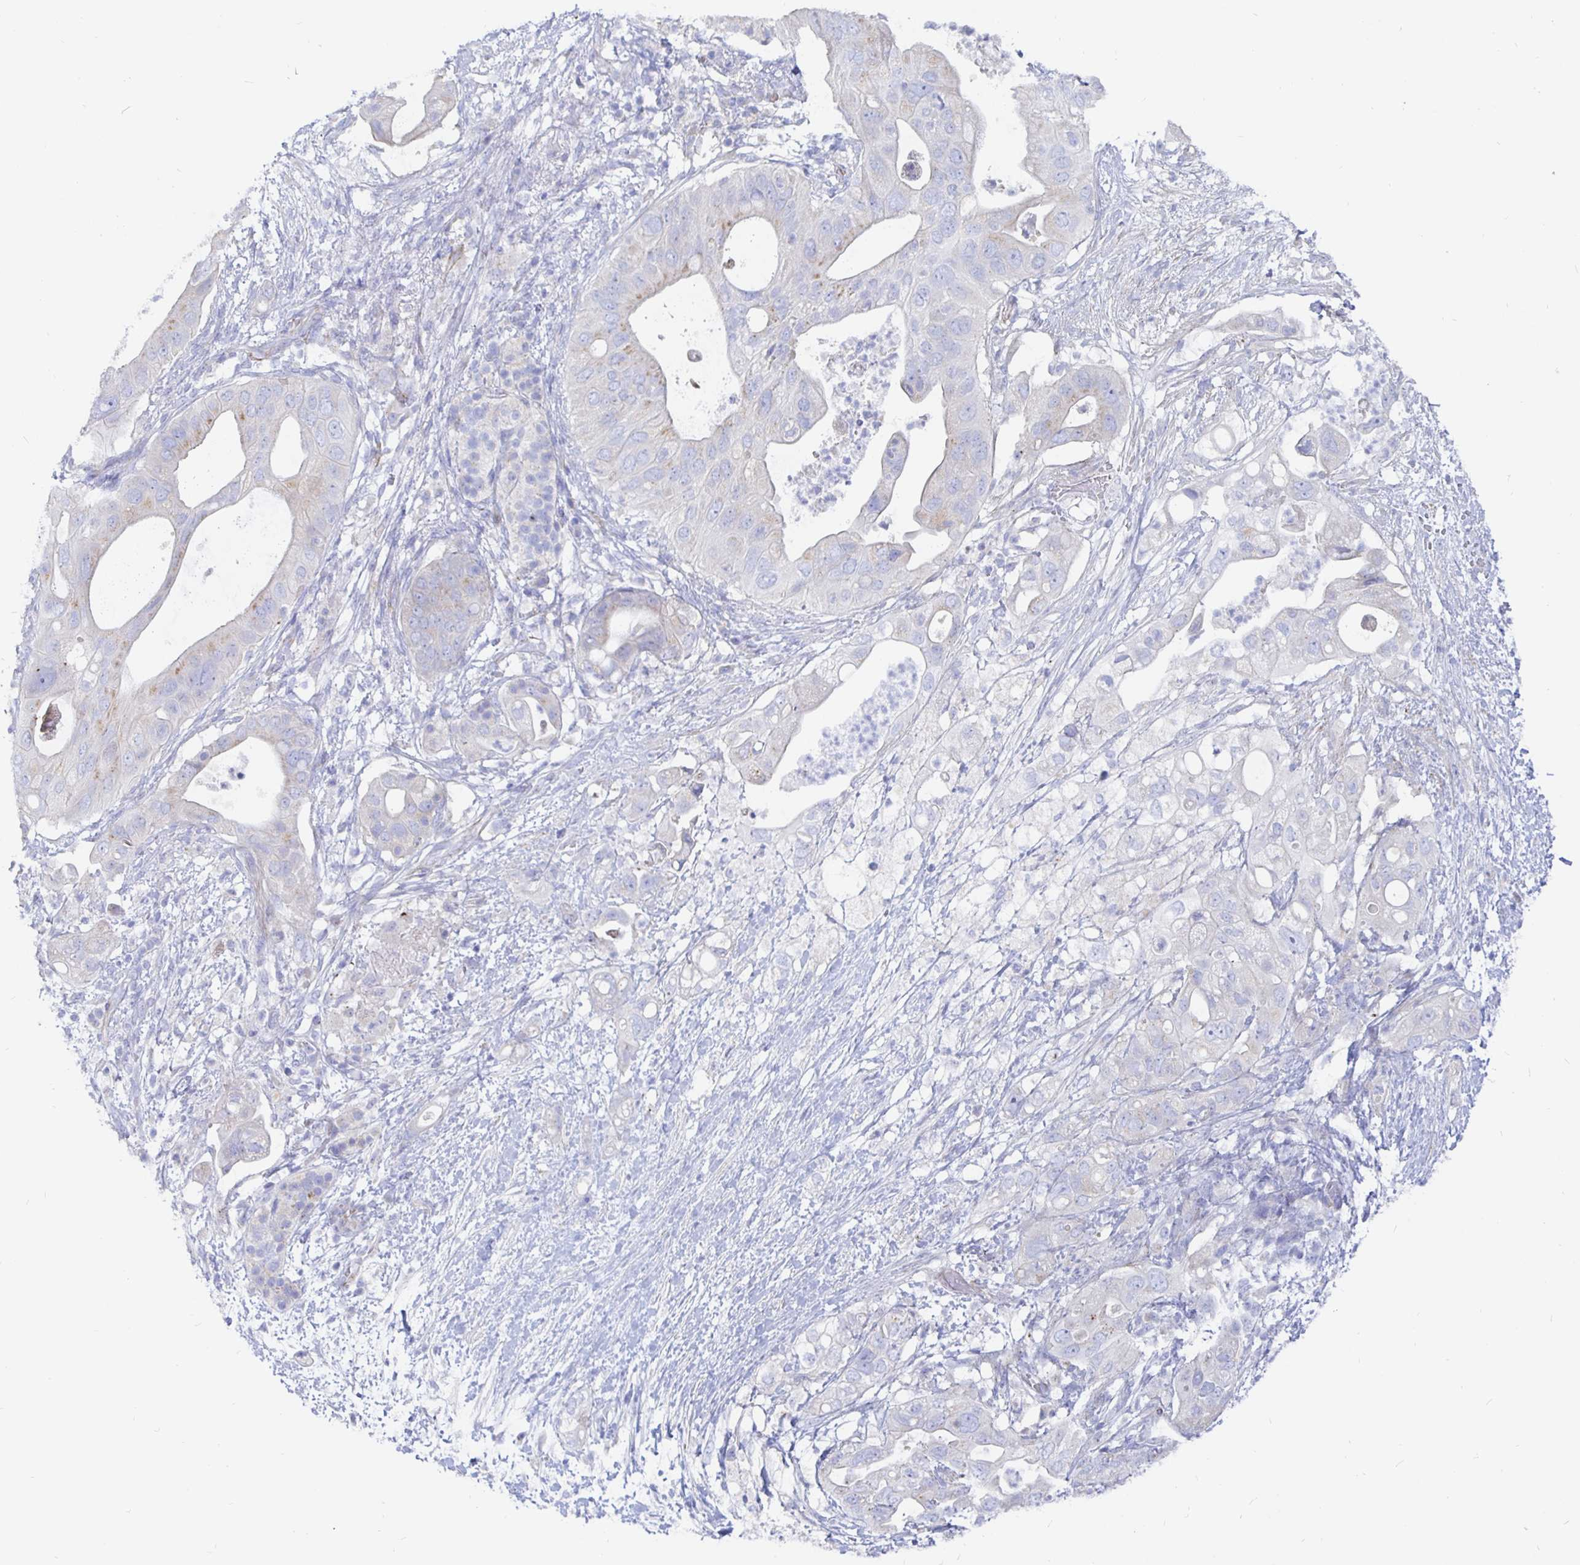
{"staining": {"intensity": "negative", "quantity": "none", "location": "none"}, "tissue": "pancreatic cancer", "cell_type": "Tumor cells", "image_type": "cancer", "snomed": [{"axis": "morphology", "description": "Adenocarcinoma, NOS"}, {"axis": "topography", "description": "Pancreas"}], "caption": "Adenocarcinoma (pancreatic) was stained to show a protein in brown. There is no significant staining in tumor cells.", "gene": "COX16", "patient": {"sex": "female", "age": 72}}